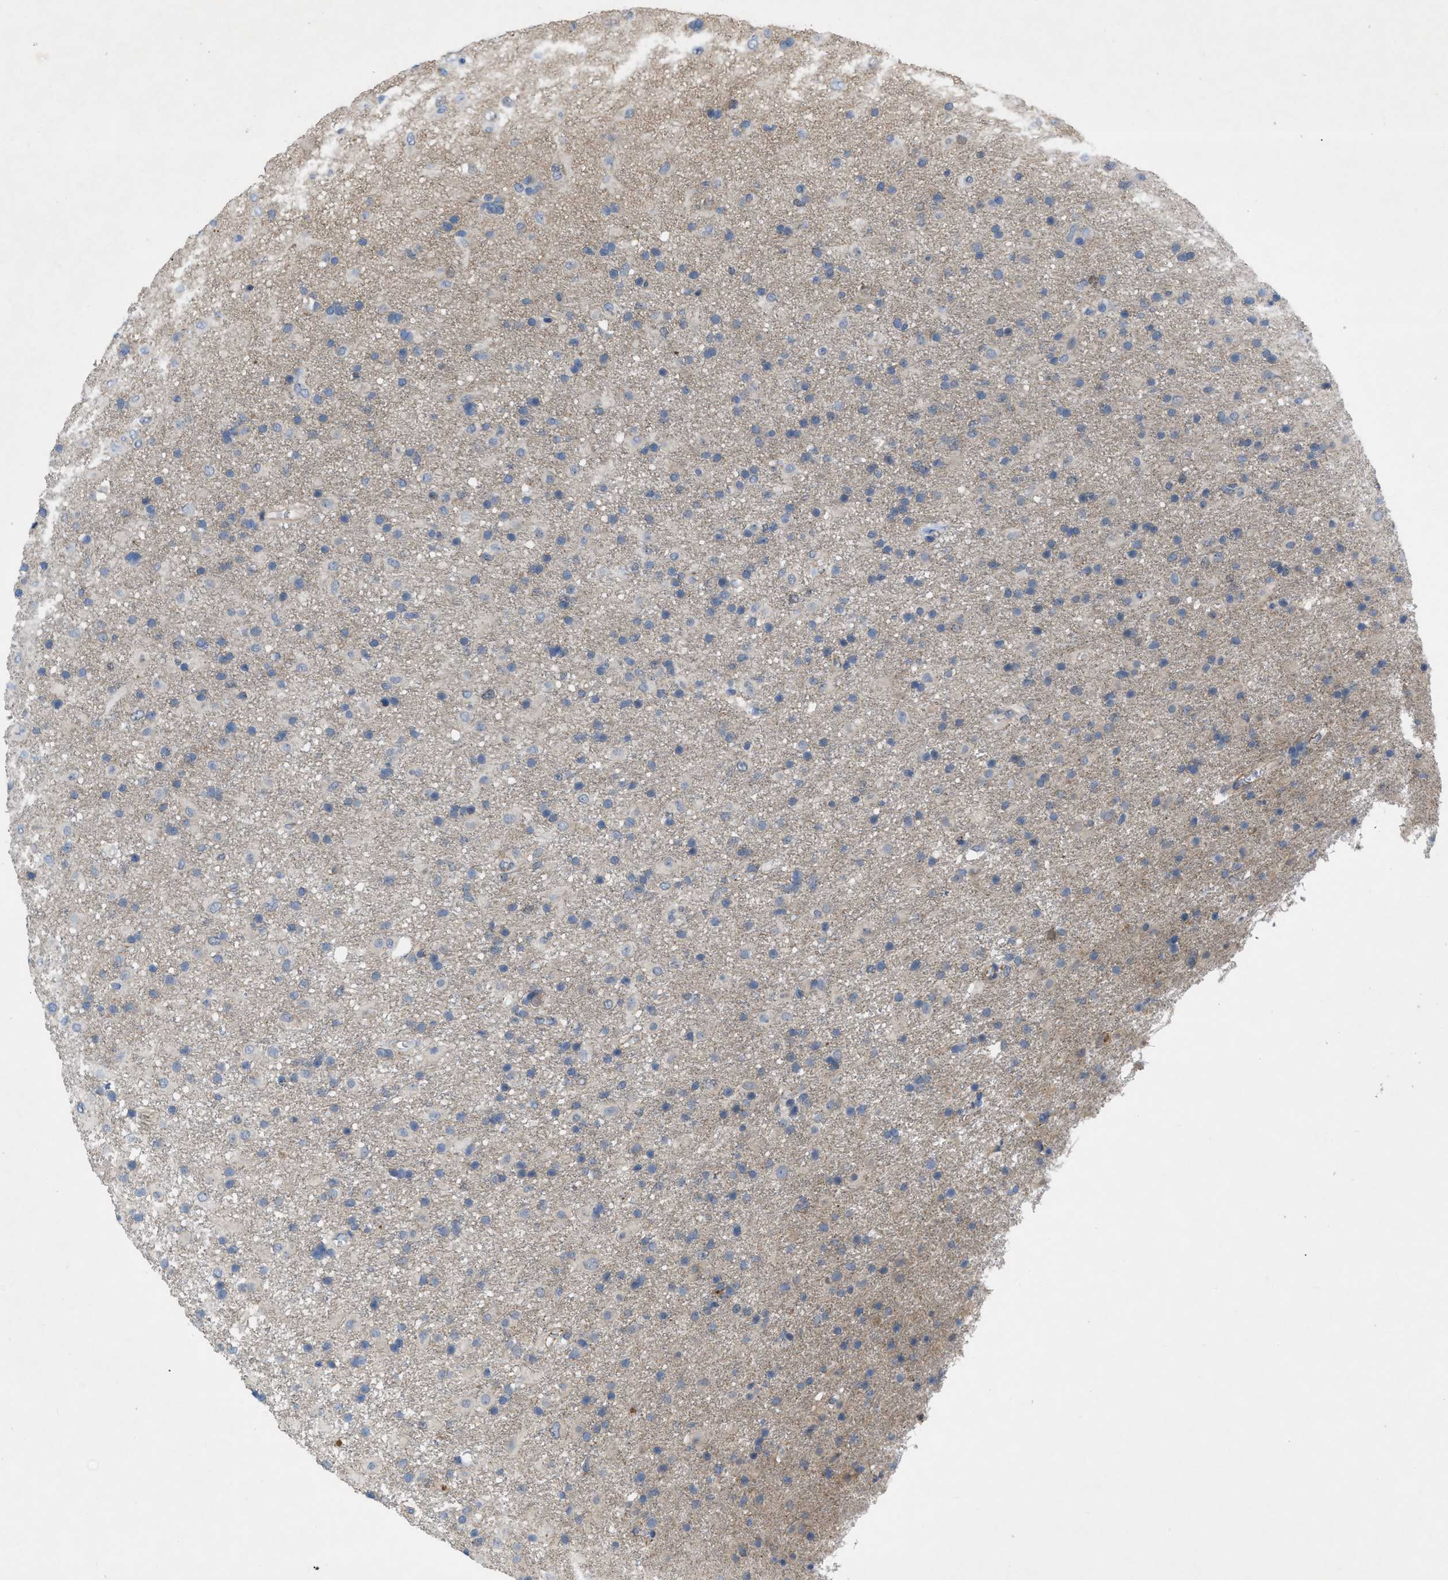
{"staining": {"intensity": "negative", "quantity": "none", "location": "none"}, "tissue": "glioma", "cell_type": "Tumor cells", "image_type": "cancer", "snomed": [{"axis": "morphology", "description": "Glioma, malignant, Low grade"}, {"axis": "topography", "description": "Brain"}], "caption": "The micrograph shows no staining of tumor cells in glioma.", "gene": "NDEL1", "patient": {"sex": "male", "age": 65}}